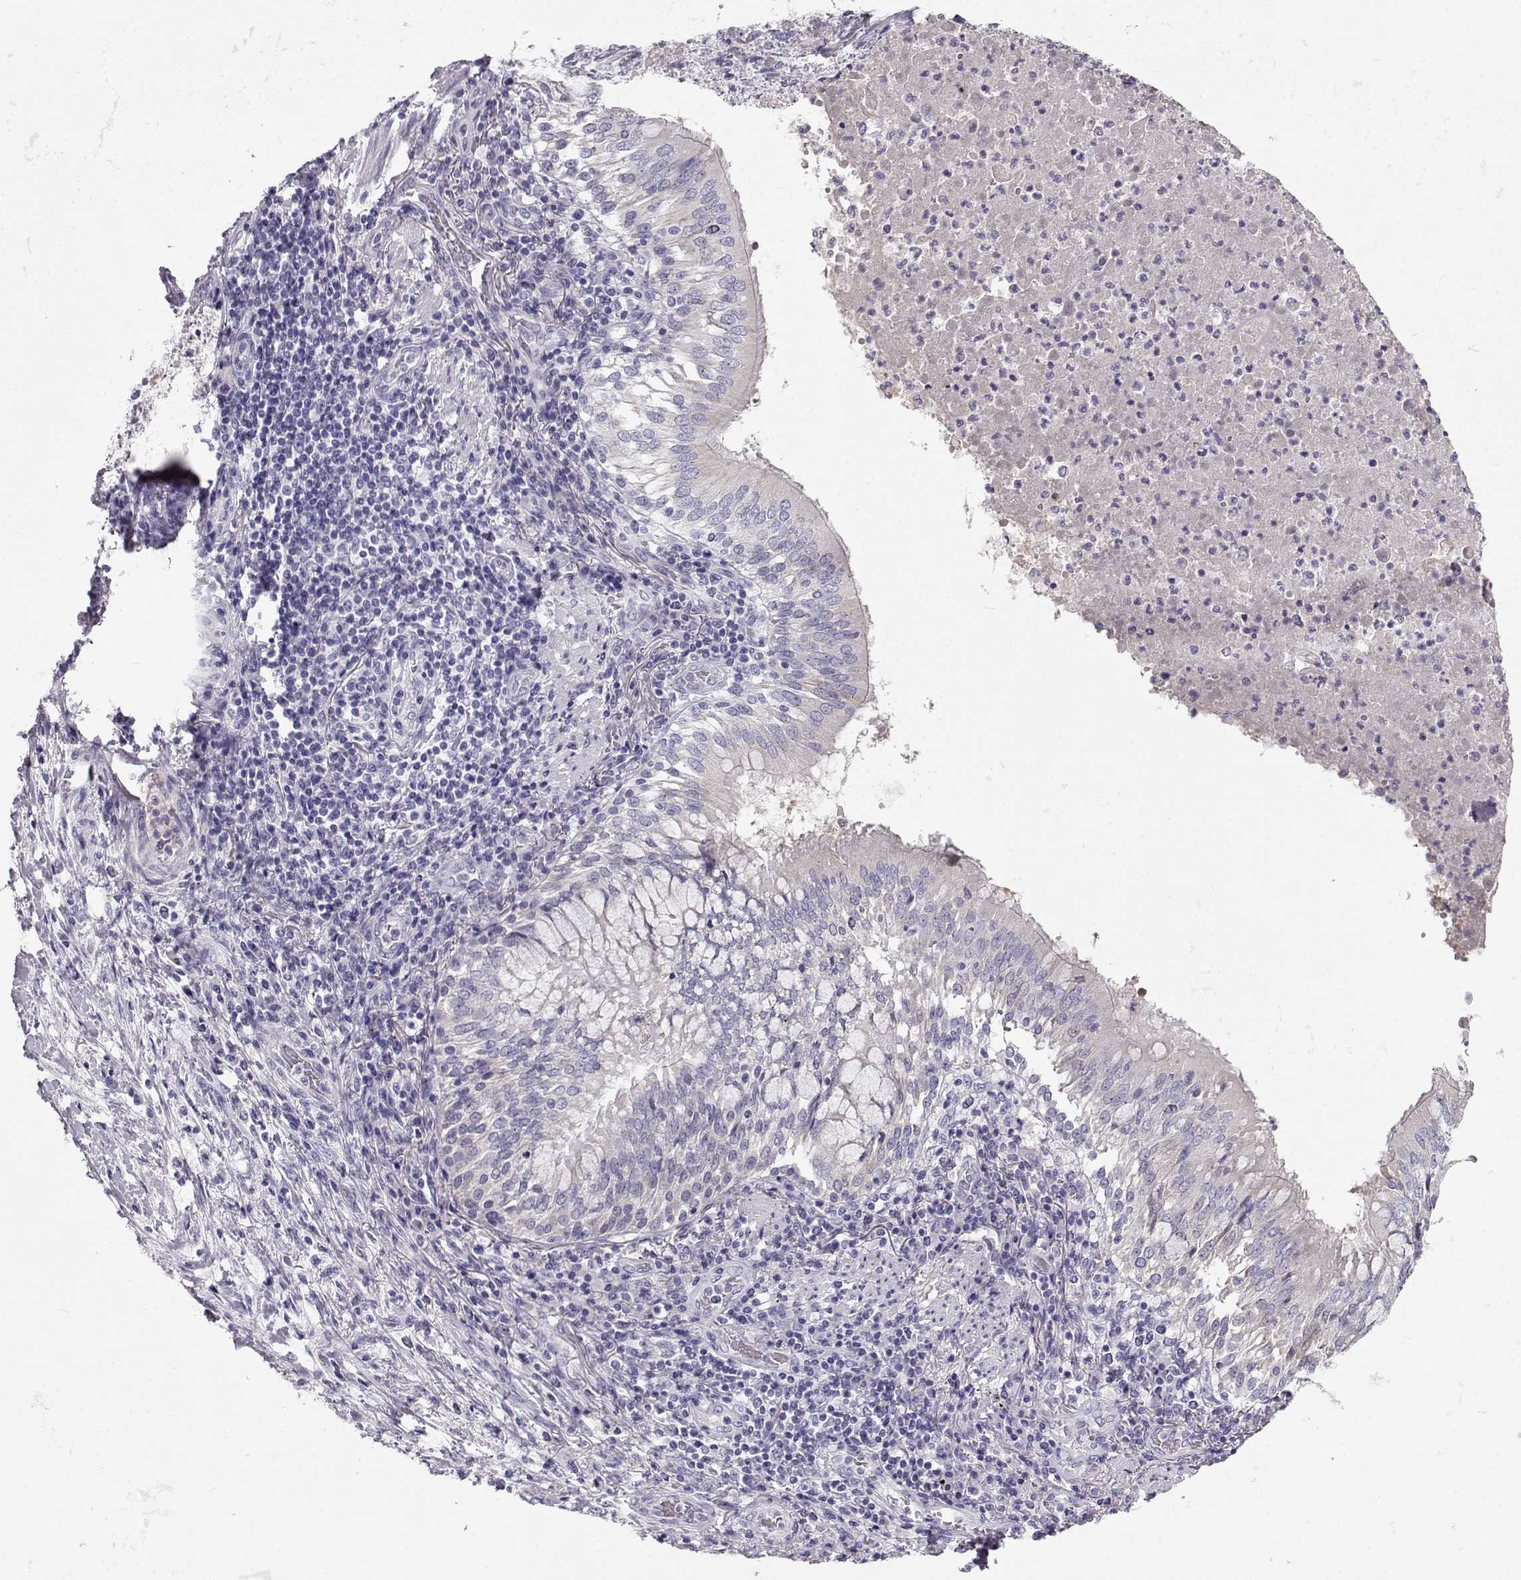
{"staining": {"intensity": "negative", "quantity": "none", "location": "none"}, "tissue": "lung cancer", "cell_type": "Tumor cells", "image_type": "cancer", "snomed": [{"axis": "morphology", "description": "Normal tissue, NOS"}, {"axis": "morphology", "description": "Squamous cell carcinoma, NOS"}, {"axis": "topography", "description": "Bronchus"}, {"axis": "topography", "description": "Lung"}], "caption": "This is a histopathology image of immunohistochemistry (IHC) staining of lung squamous cell carcinoma, which shows no staining in tumor cells. (DAB (3,3'-diaminobenzidine) immunohistochemistry with hematoxylin counter stain).", "gene": "GPR26", "patient": {"sex": "male", "age": 64}}